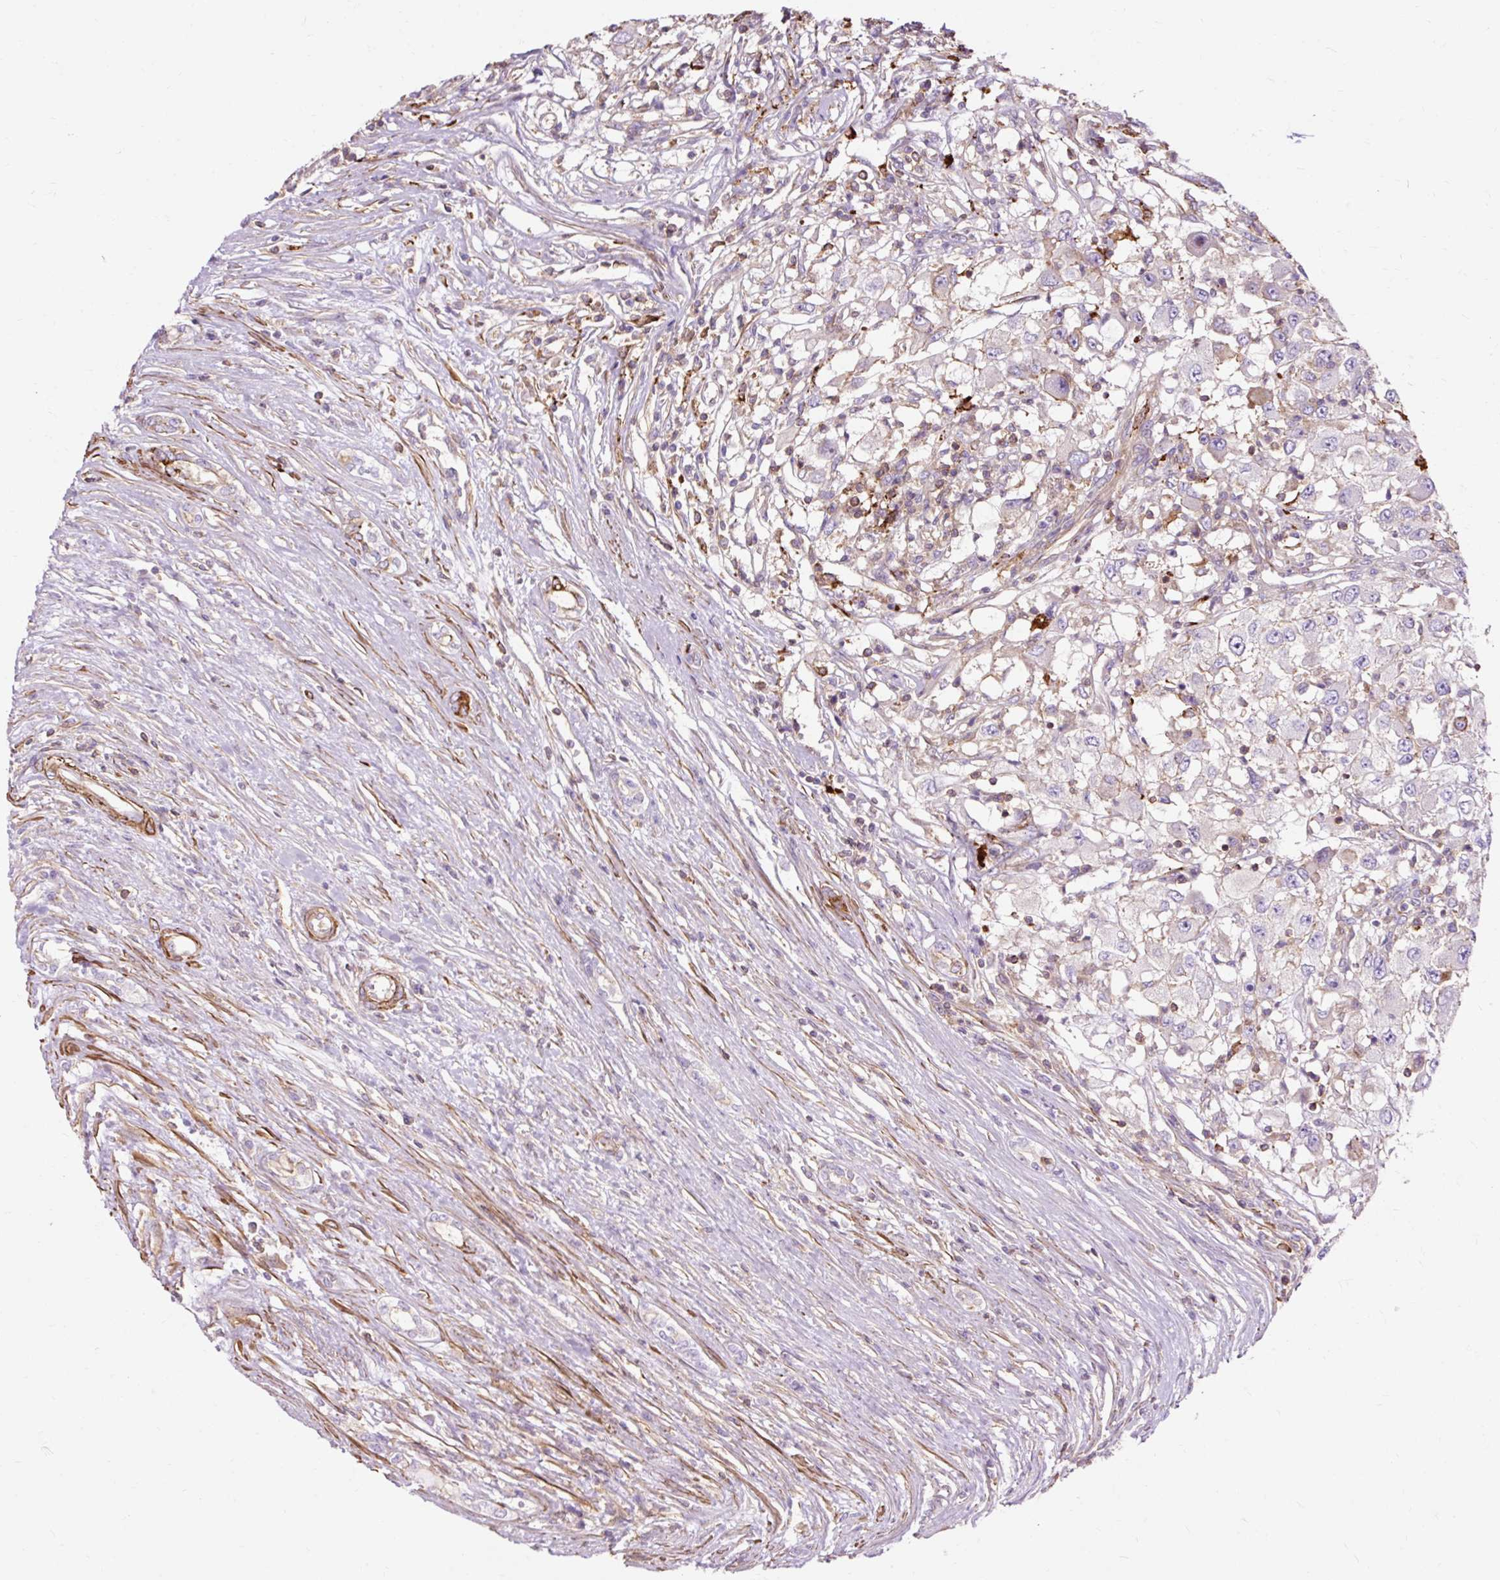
{"staining": {"intensity": "moderate", "quantity": "25%-75%", "location": "cytoplasmic/membranous"}, "tissue": "renal cancer", "cell_type": "Tumor cells", "image_type": "cancer", "snomed": [{"axis": "morphology", "description": "Adenocarcinoma, NOS"}, {"axis": "topography", "description": "Kidney"}], "caption": "A photomicrograph of human renal adenocarcinoma stained for a protein shows moderate cytoplasmic/membranous brown staining in tumor cells.", "gene": "TBC1D2B", "patient": {"sex": "female", "age": 67}}